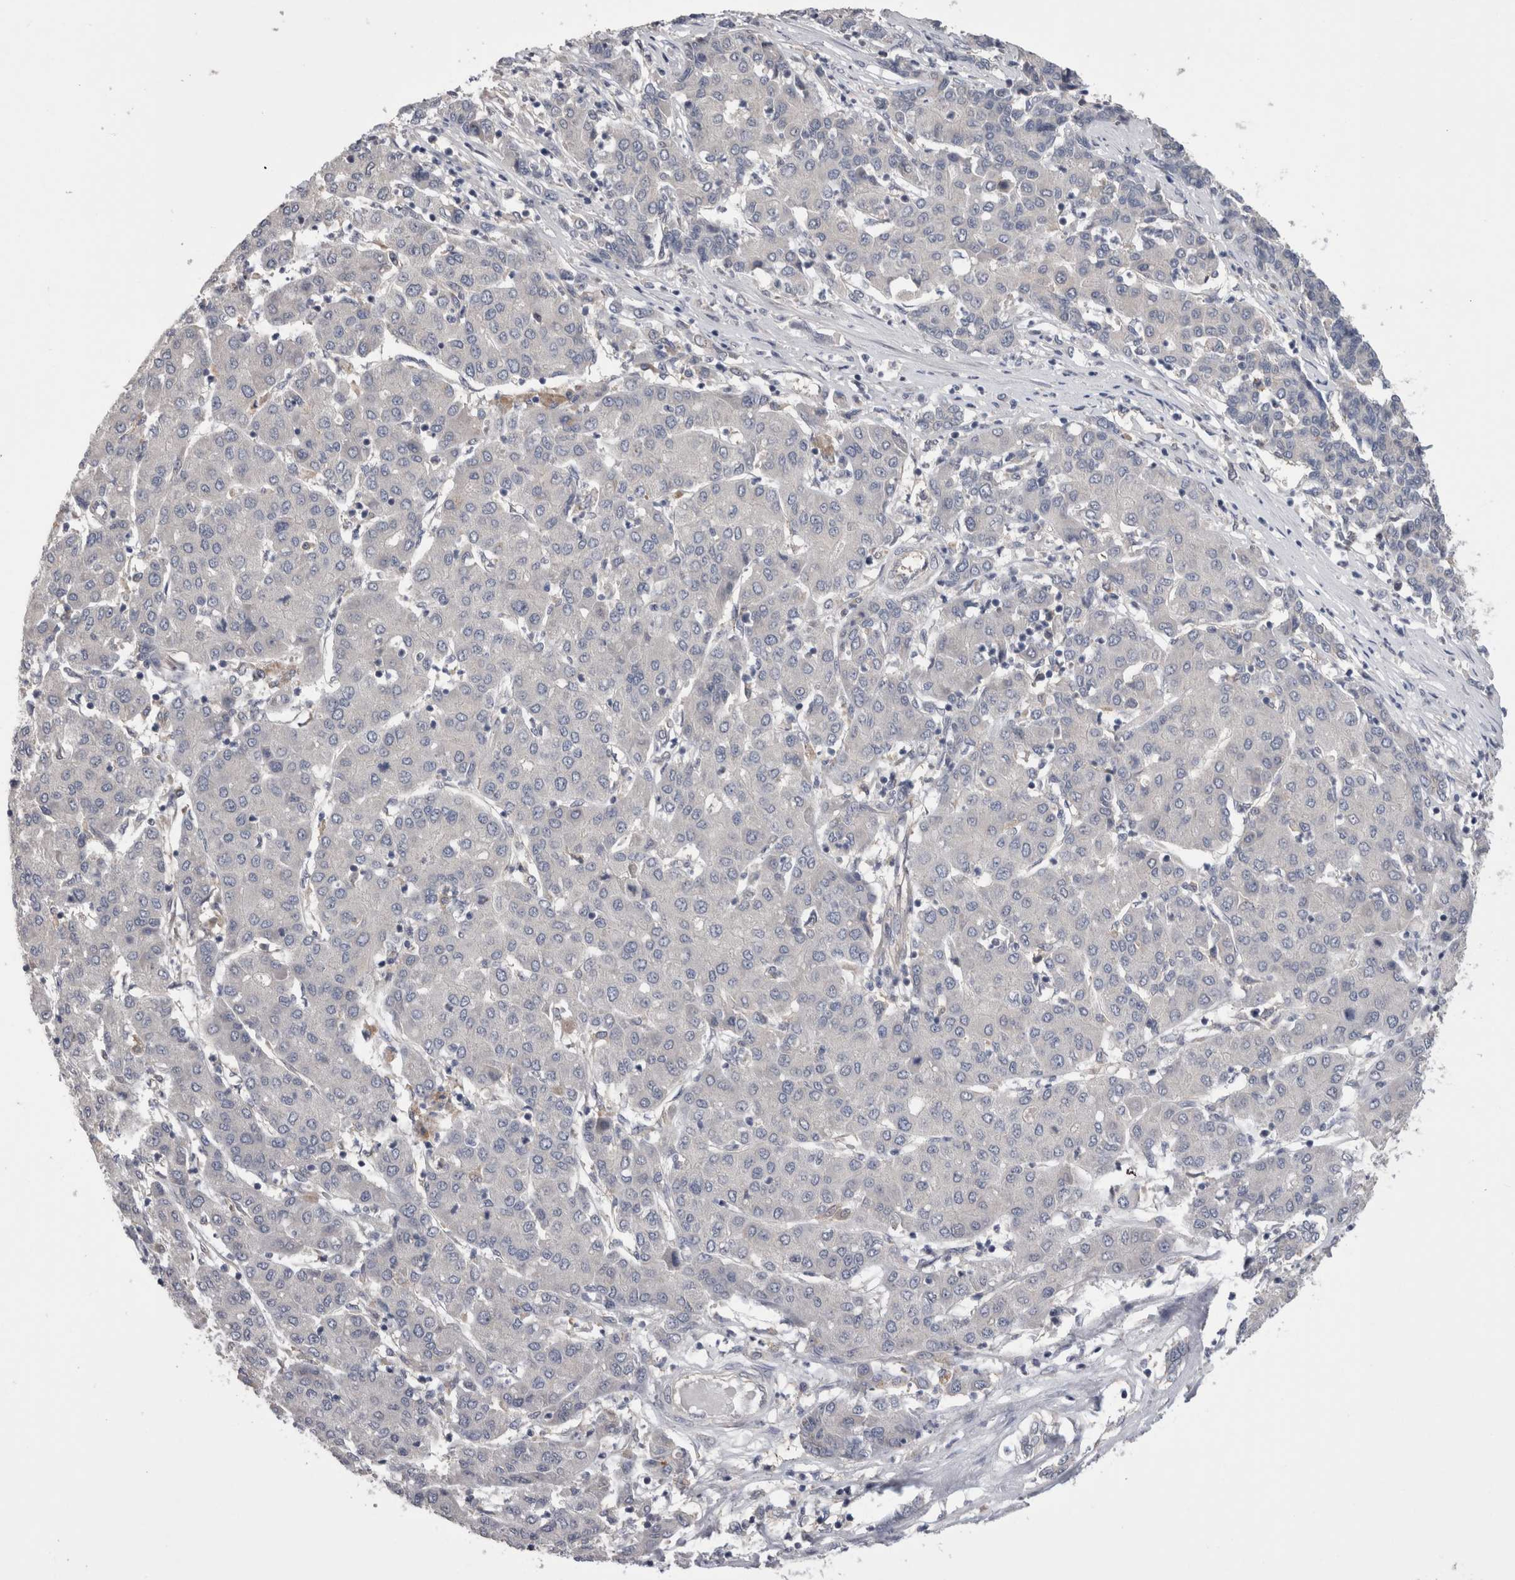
{"staining": {"intensity": "negative", "quantity": "none", "location": "none"}, "tissue": "liver cancer", "cell_type": "Tumor cells", "image_type": "cancer", "snomed": [{"axis": "morphology", "description": "Carcinoma, Hepatocellular, NOS"}, {"axis": "topography", "description": "Liver"}], "caption": "Protein analysis of hepatocellular carcinoma (liver) shows no significant staining in tumor cells.", "gene": "DCTN6", "patient": {"sex": "male", "age": 65}}